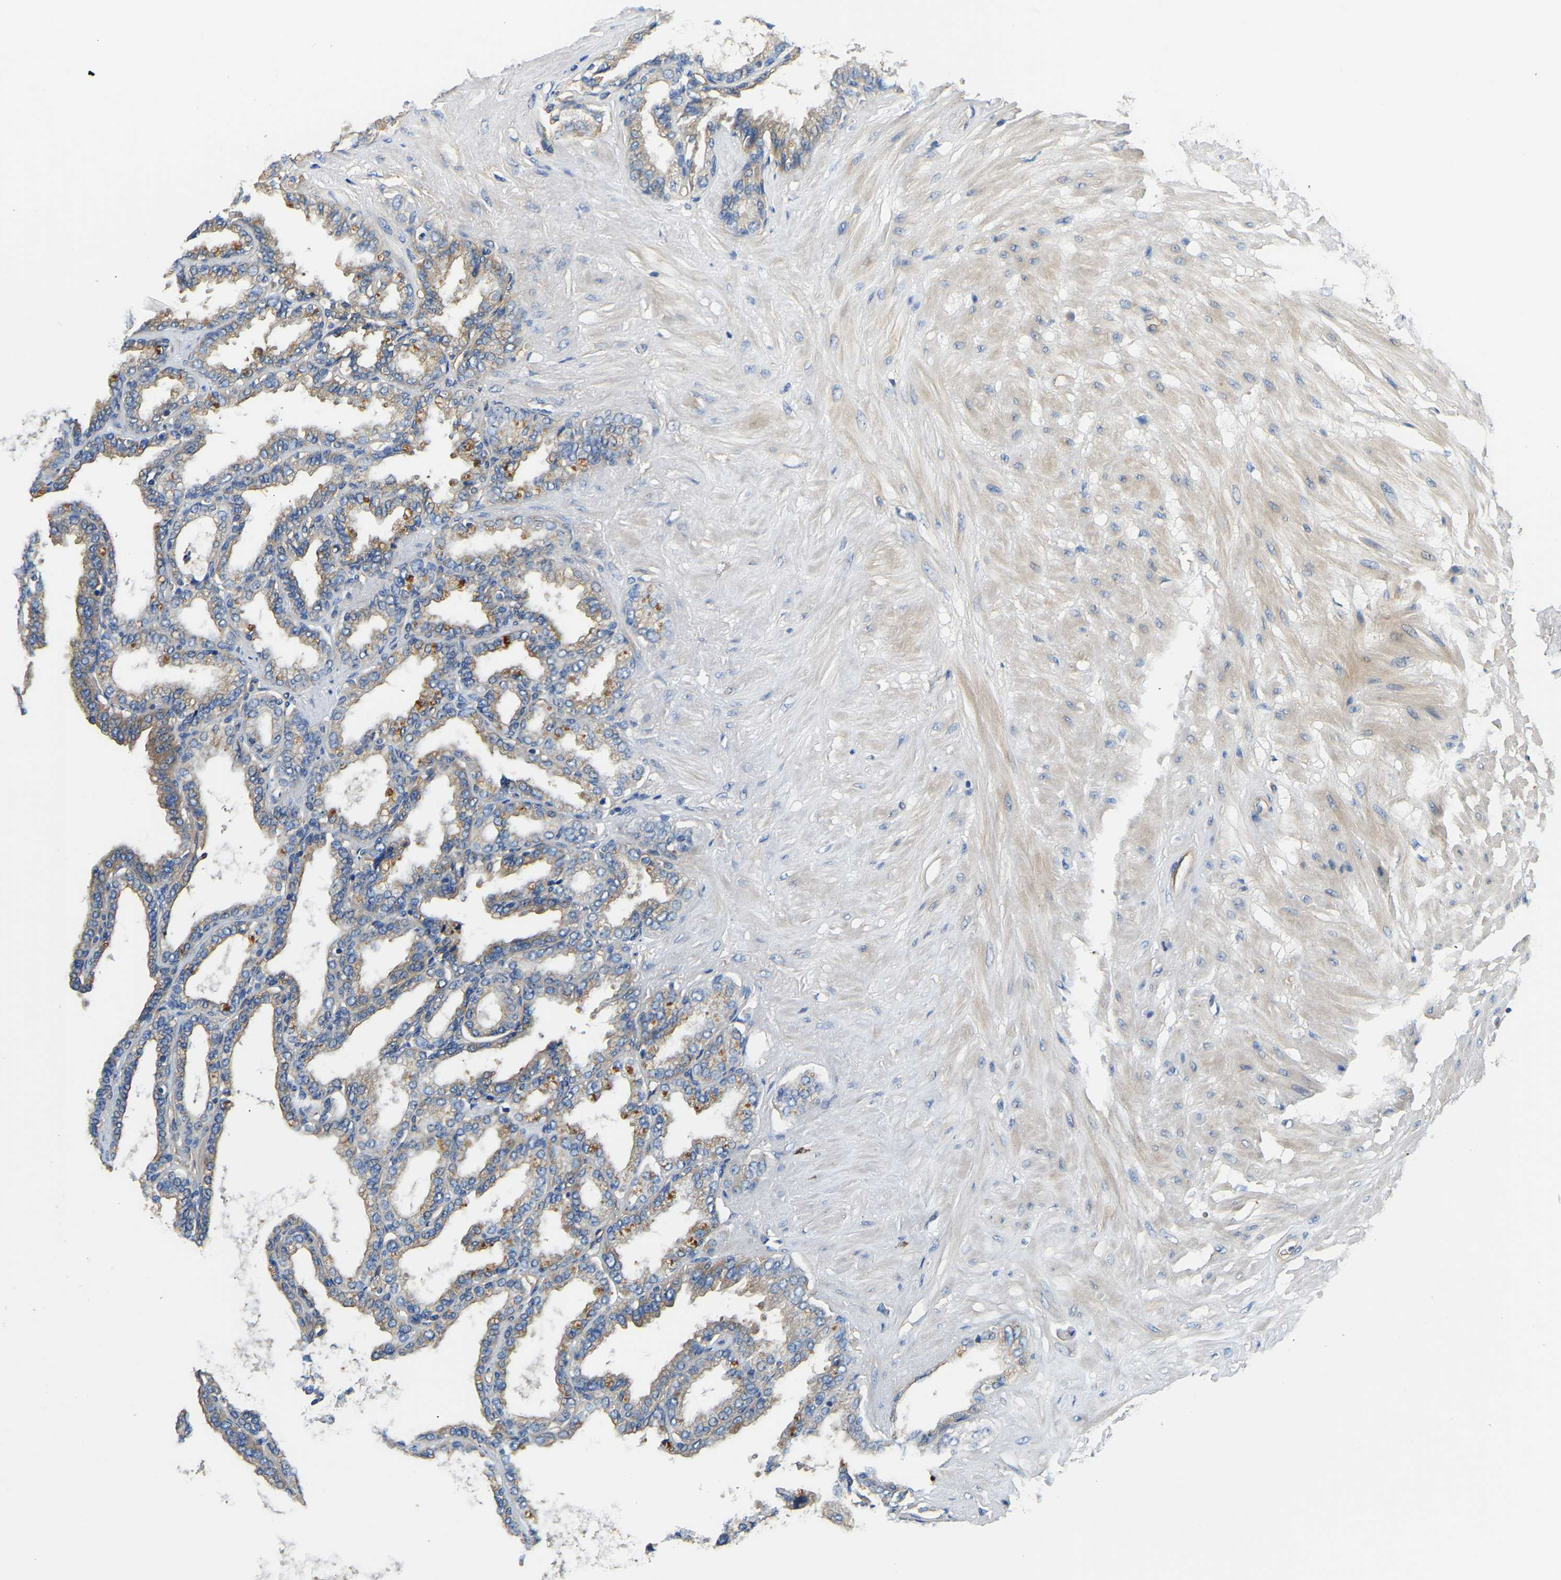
{"staining": {"intensity": "moderate", "quantity": ">75%", "location": "cytoplasmic/membranous"}, "tissue": "seminal vesicle", "cell_type": "Glandular cells", "image_type": "normal", "snomed": [{"axis": "morphology", "description": "Normal tissue, NOS"}, {"axis": "topography", "description": "Seminal veicle"}], "caption": "Seminal vesicle stained with immunohistochemistry (IHC) demonstrates moderate cytoplasmic/membranous staining in approximately >75% of glandular cells. The protein of interest is stained brown, and the nuclei are stained in blue (DAB (3,3'-diaminobenzidine) IHC with brightfield microscopy, high magnification).", "gene": "CSDE1", "patient": {"sex": "male", "age": 46}}